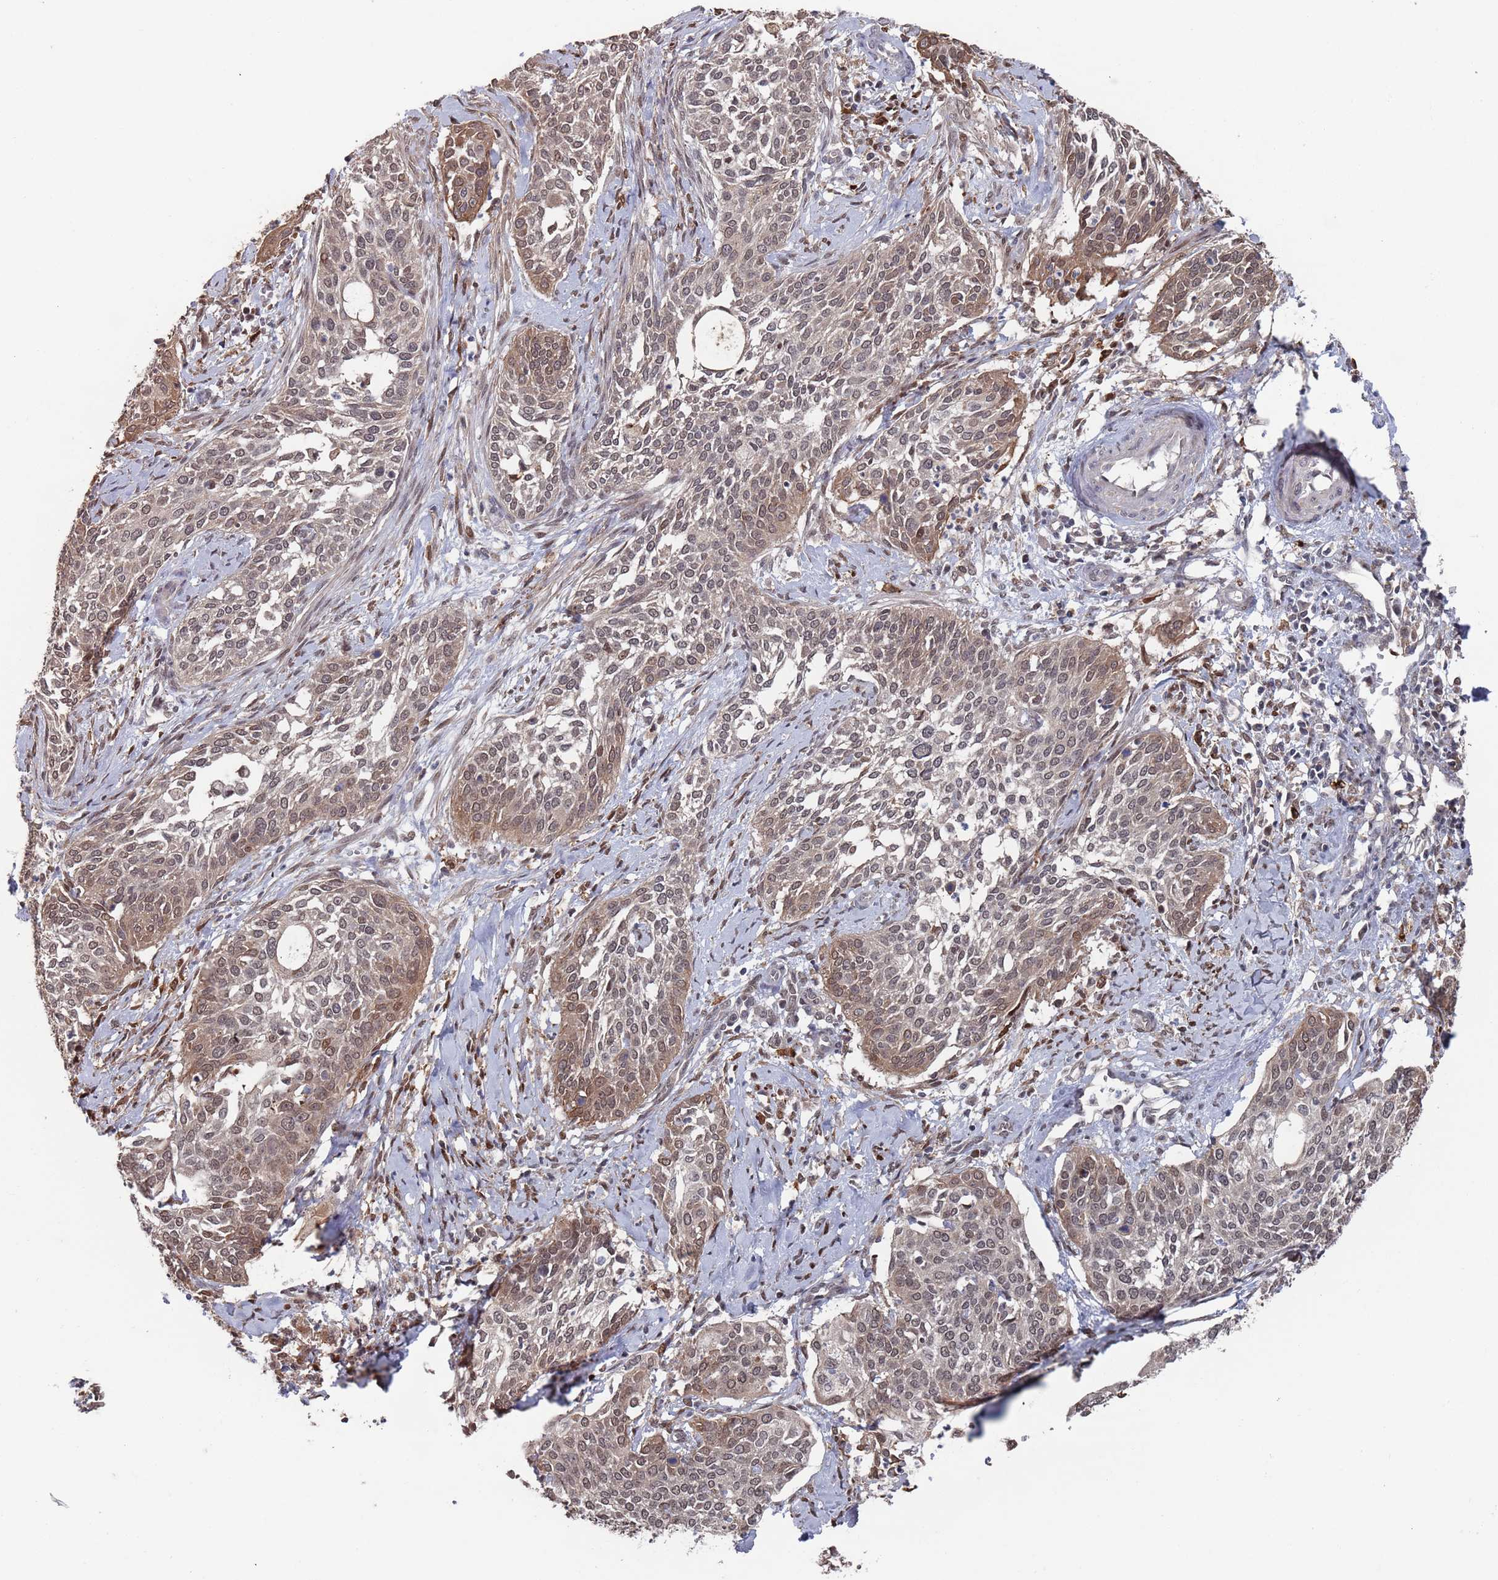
{"staining": {"intensity": "moderate", "quantity": ">75%", "location": "cytoplasmic/membranous,nuclear"}, "tissue": "cervical cancer", "cell_type": "Tumor cells", "image_type": "cancer", "snomed": [{"axis": "morphology", "description": "Squamous cell carcinoma, NOS"}, {"axis": "topography", "description": "Cervix"}], "caption": "Moderate cytoplasmic/membranous and nuclear protein expression is present in approximately >75% of tumor cells in cervical cancer (squamous cell carcinoma).", "gene": "DGKD", "patient": {"sex": "female", "age": 44}}